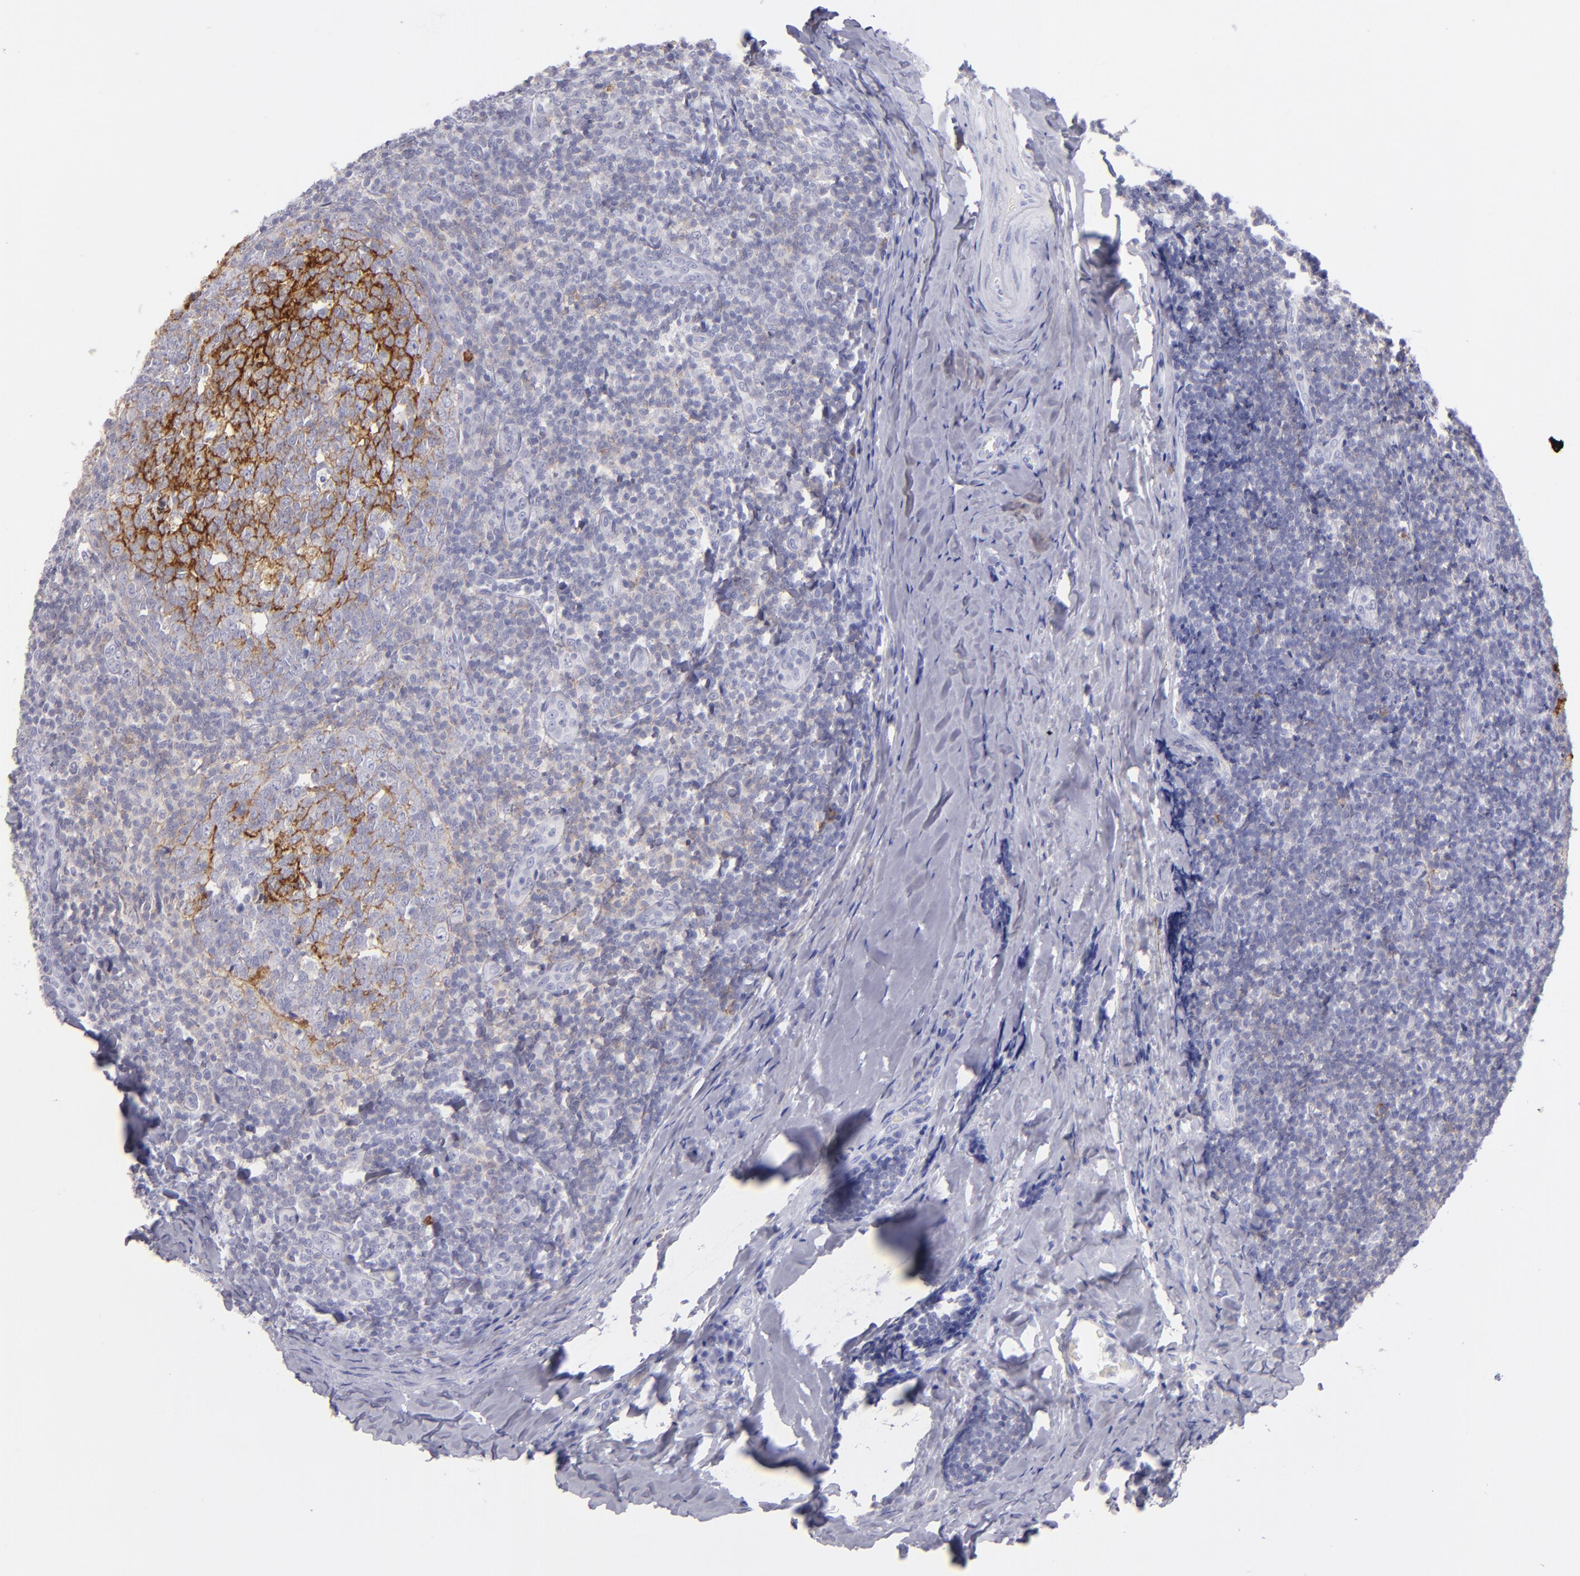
{"staining": {"intensity": "strong", "quantity": "<25%", "location": "cytoplasmic/membranous"}, "tissue": "tonsil", "cell_type": "Germinal center cells", "image_type": "normal", "snomed": [{"axis": "morphology", "description": "Normal tissue, NOS"}, {"axis": "topography", "description": "Tonsil"}], "caption": "Protein staining of unremarkable tonsil displays strong cytoplasmic/membranous expression in approximately <25% of germinal center cells.", "gene": "CD82", "patient": {"sex": "male", "age": 31}}